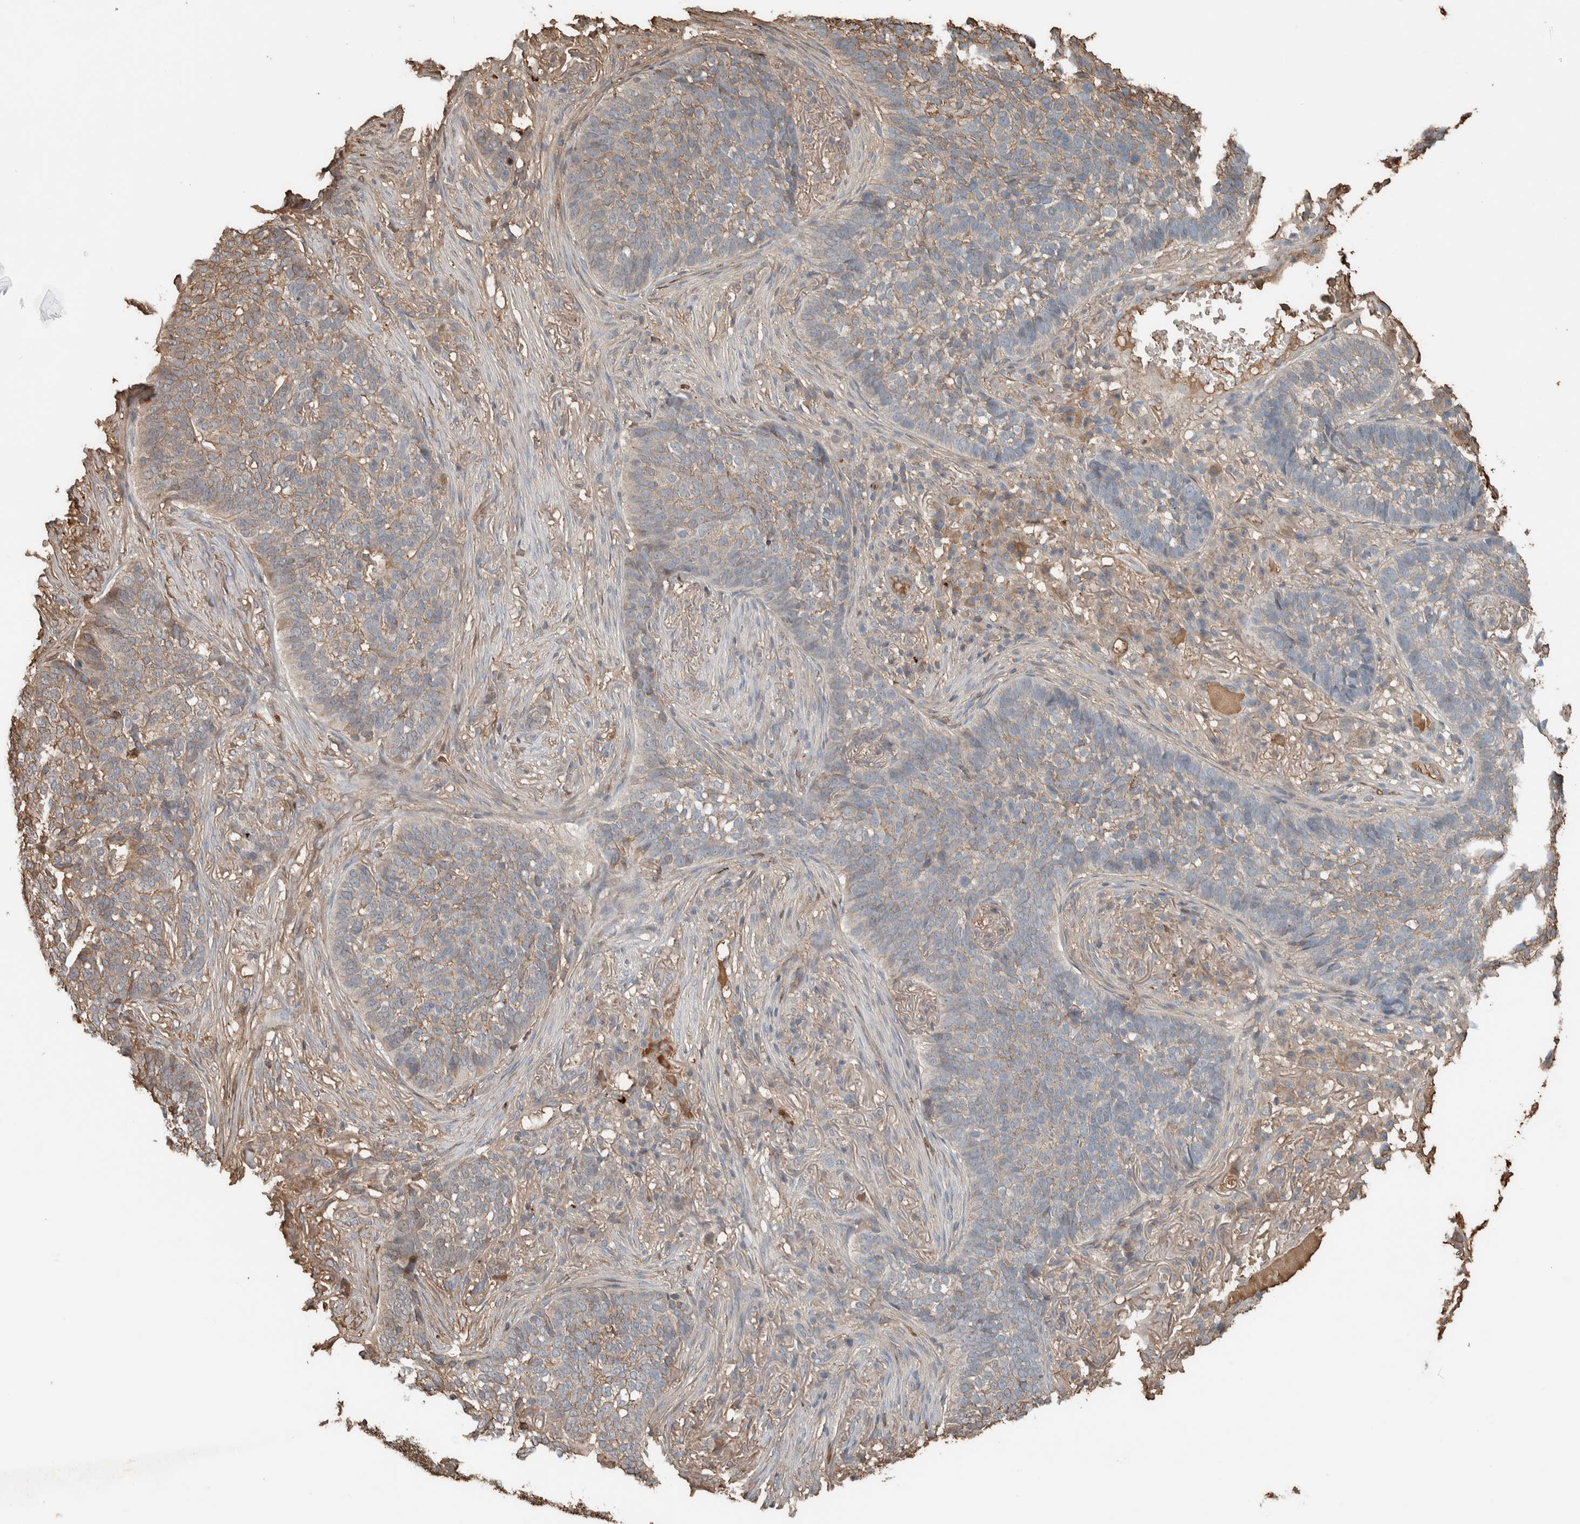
{"staining": {"intensity": "weak", "quantity": "<25%", "location": "cytoplasmic/membranous"}, "tissue": "skin cancer", "cell_type": "Tumor cells", "image_type": "cancer", "snomed": [{"axis": "morphology", "description": "Basal cell carcinoma"}, {"axis": "topography", "description": "Skin"}], "caption": "A high-resolution image shows IHC staining of skin cancer (basal cell carcinoma), which exhibits no significant positivity in tumor cells.", "gene": "USP34", "patient": {"sex": "male", "age": 85}}